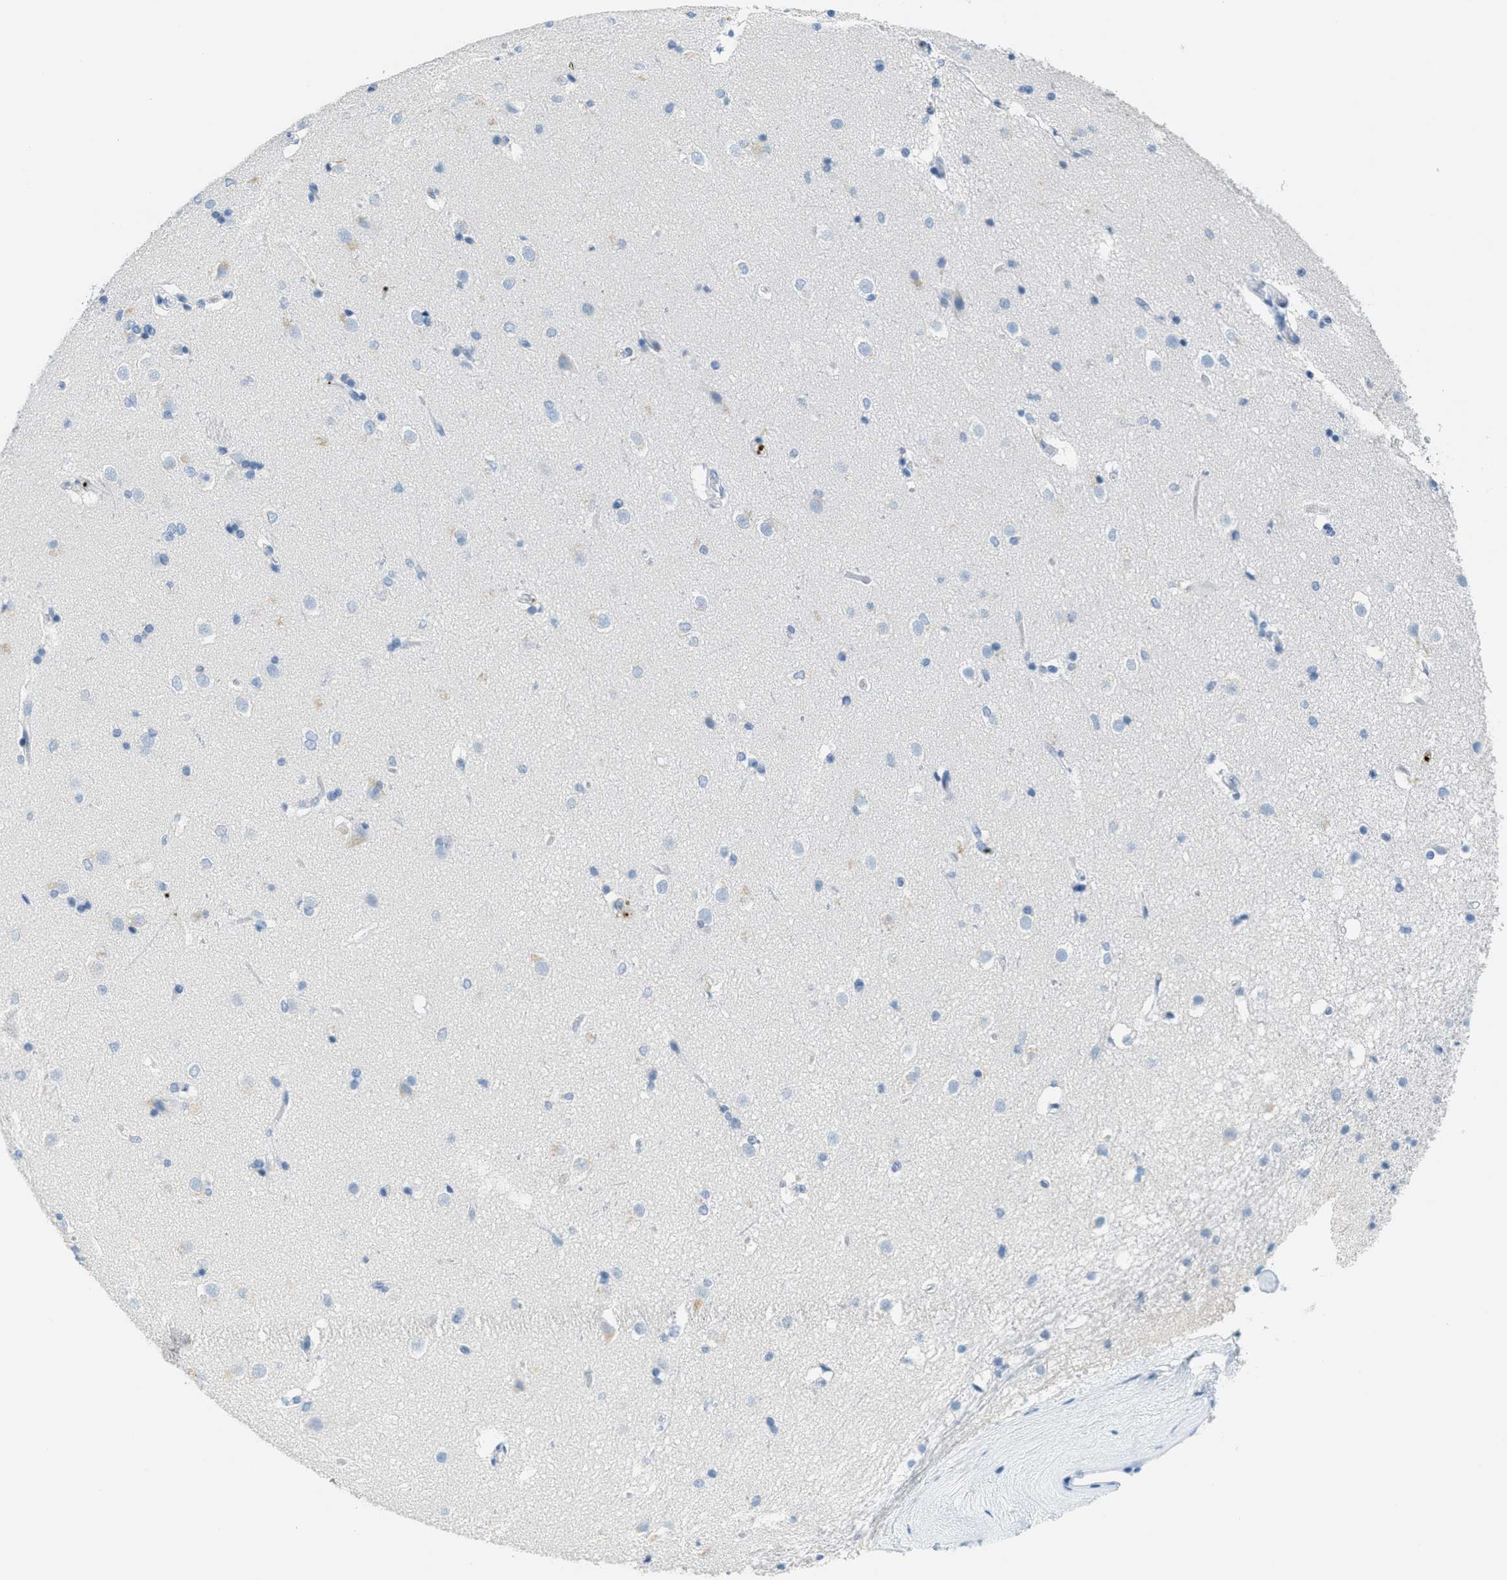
{"staining": {"intensity": "negative", "quantity": "none", "location": "none"}, "tissue": "caudate", "cell_type": "Glial cells", "image_type": "normal", "snomed": [{"axis": "morphology", "description": "Normal tissue, NOS"}, {"axis": "topography", "description": "Lateral ventricle wall"}], "caption": "DAB (3,3'-diaminobenzidine) immunohistochemical staining of normal human caudate reveals no significant staining in glial cells.", "gene": "PPBP", "patient": {"sex": "female", "age": 19}}